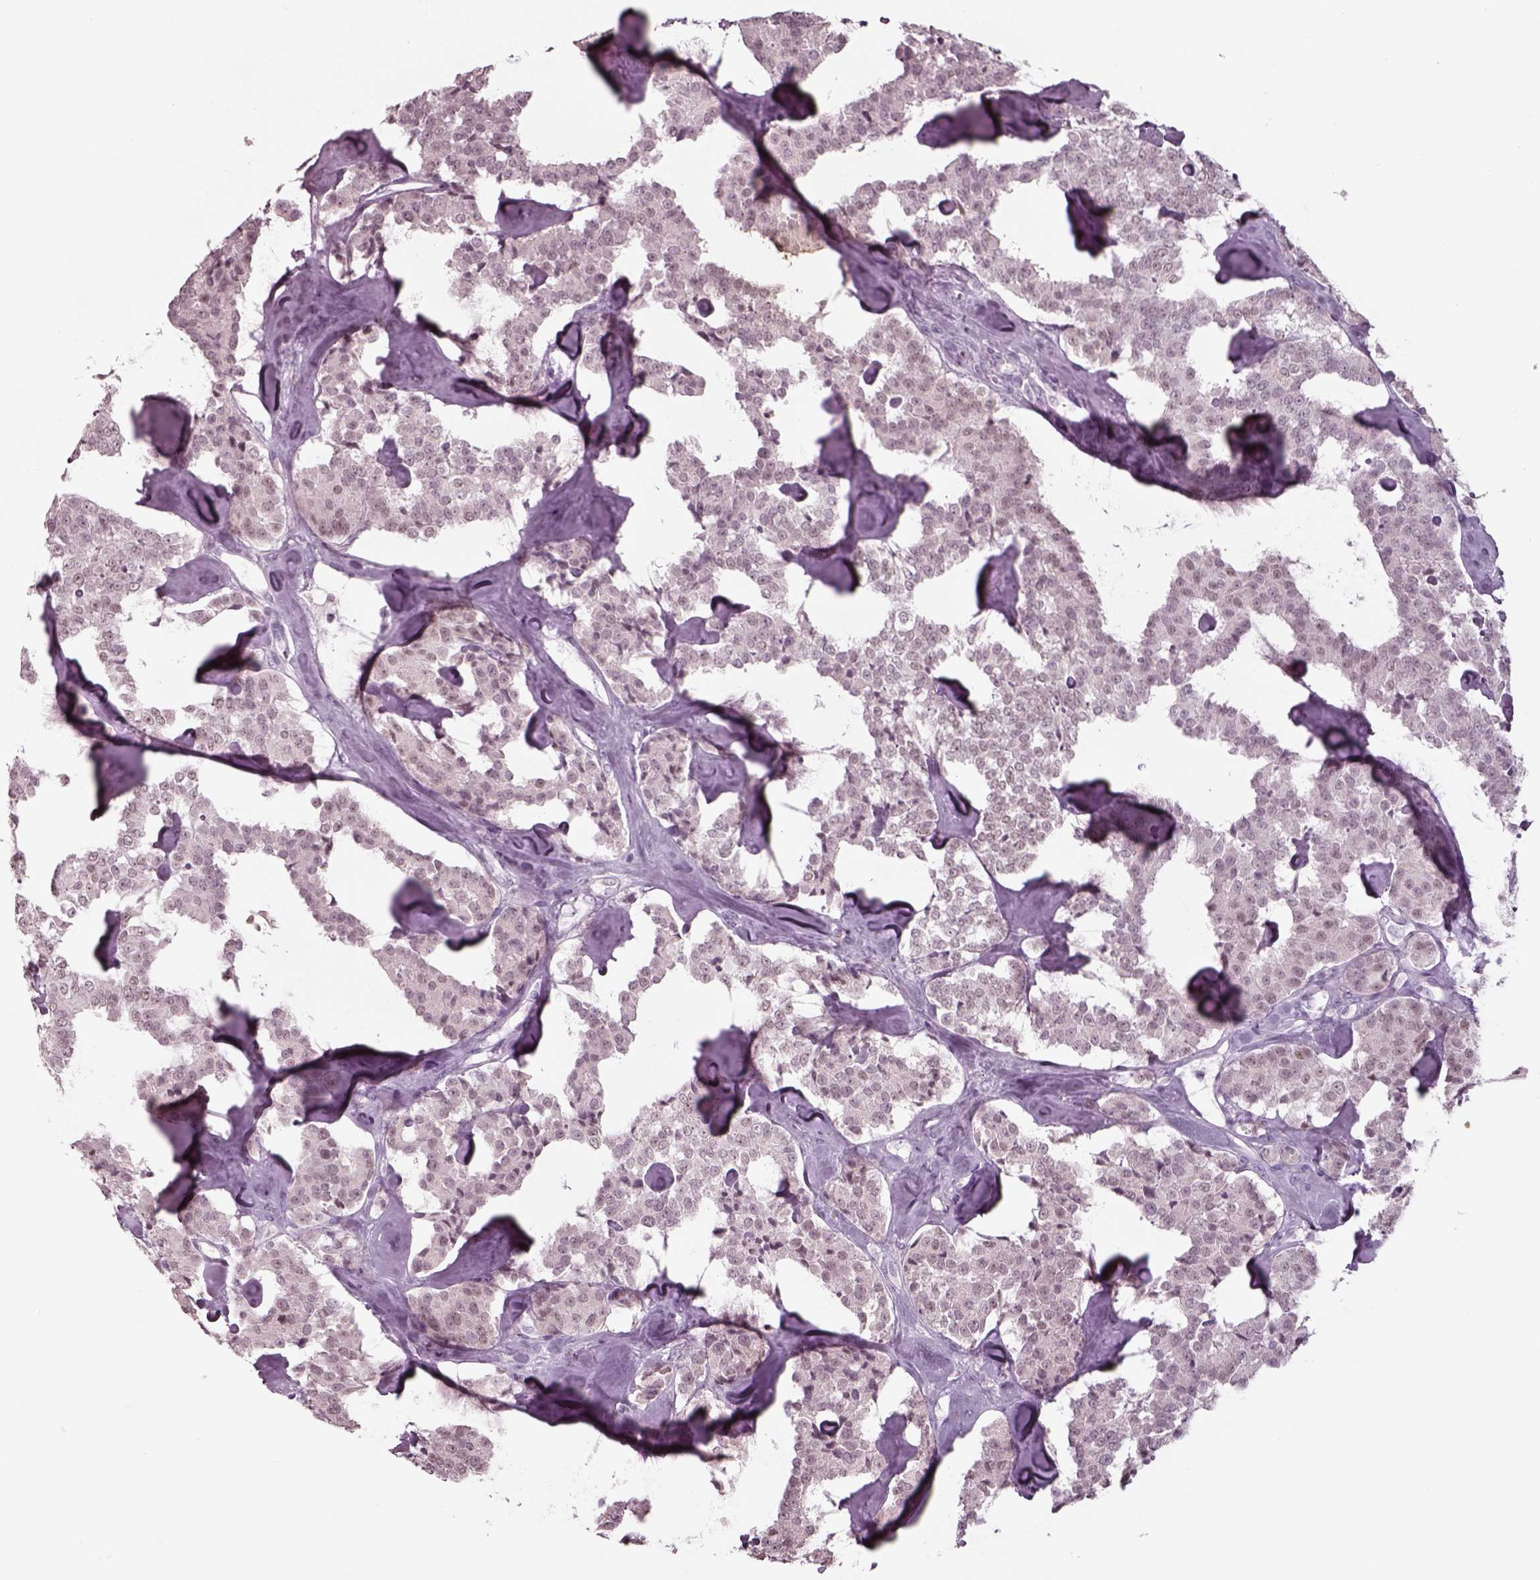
{"staining": {"intensity": "negative", "quantity": "none", "location": "none"}, "tissue": "carcinoid", "cell_type": "Tumor cells", "image_type": "cancer", "snomed": [{"axis": "morphology", "description": "Carcinoid, malignant, NOS"}, {"axis": "topography", "description": "Pancreas"}], "caption": "Protein analysis of carcinoid (malignant) displays no significant expression in tumor cells. (DAB immunohistochemistry (IHC), high magnification).", "gene": "SEPTIN14", "patient": {"sex": "male", "age": 41}}